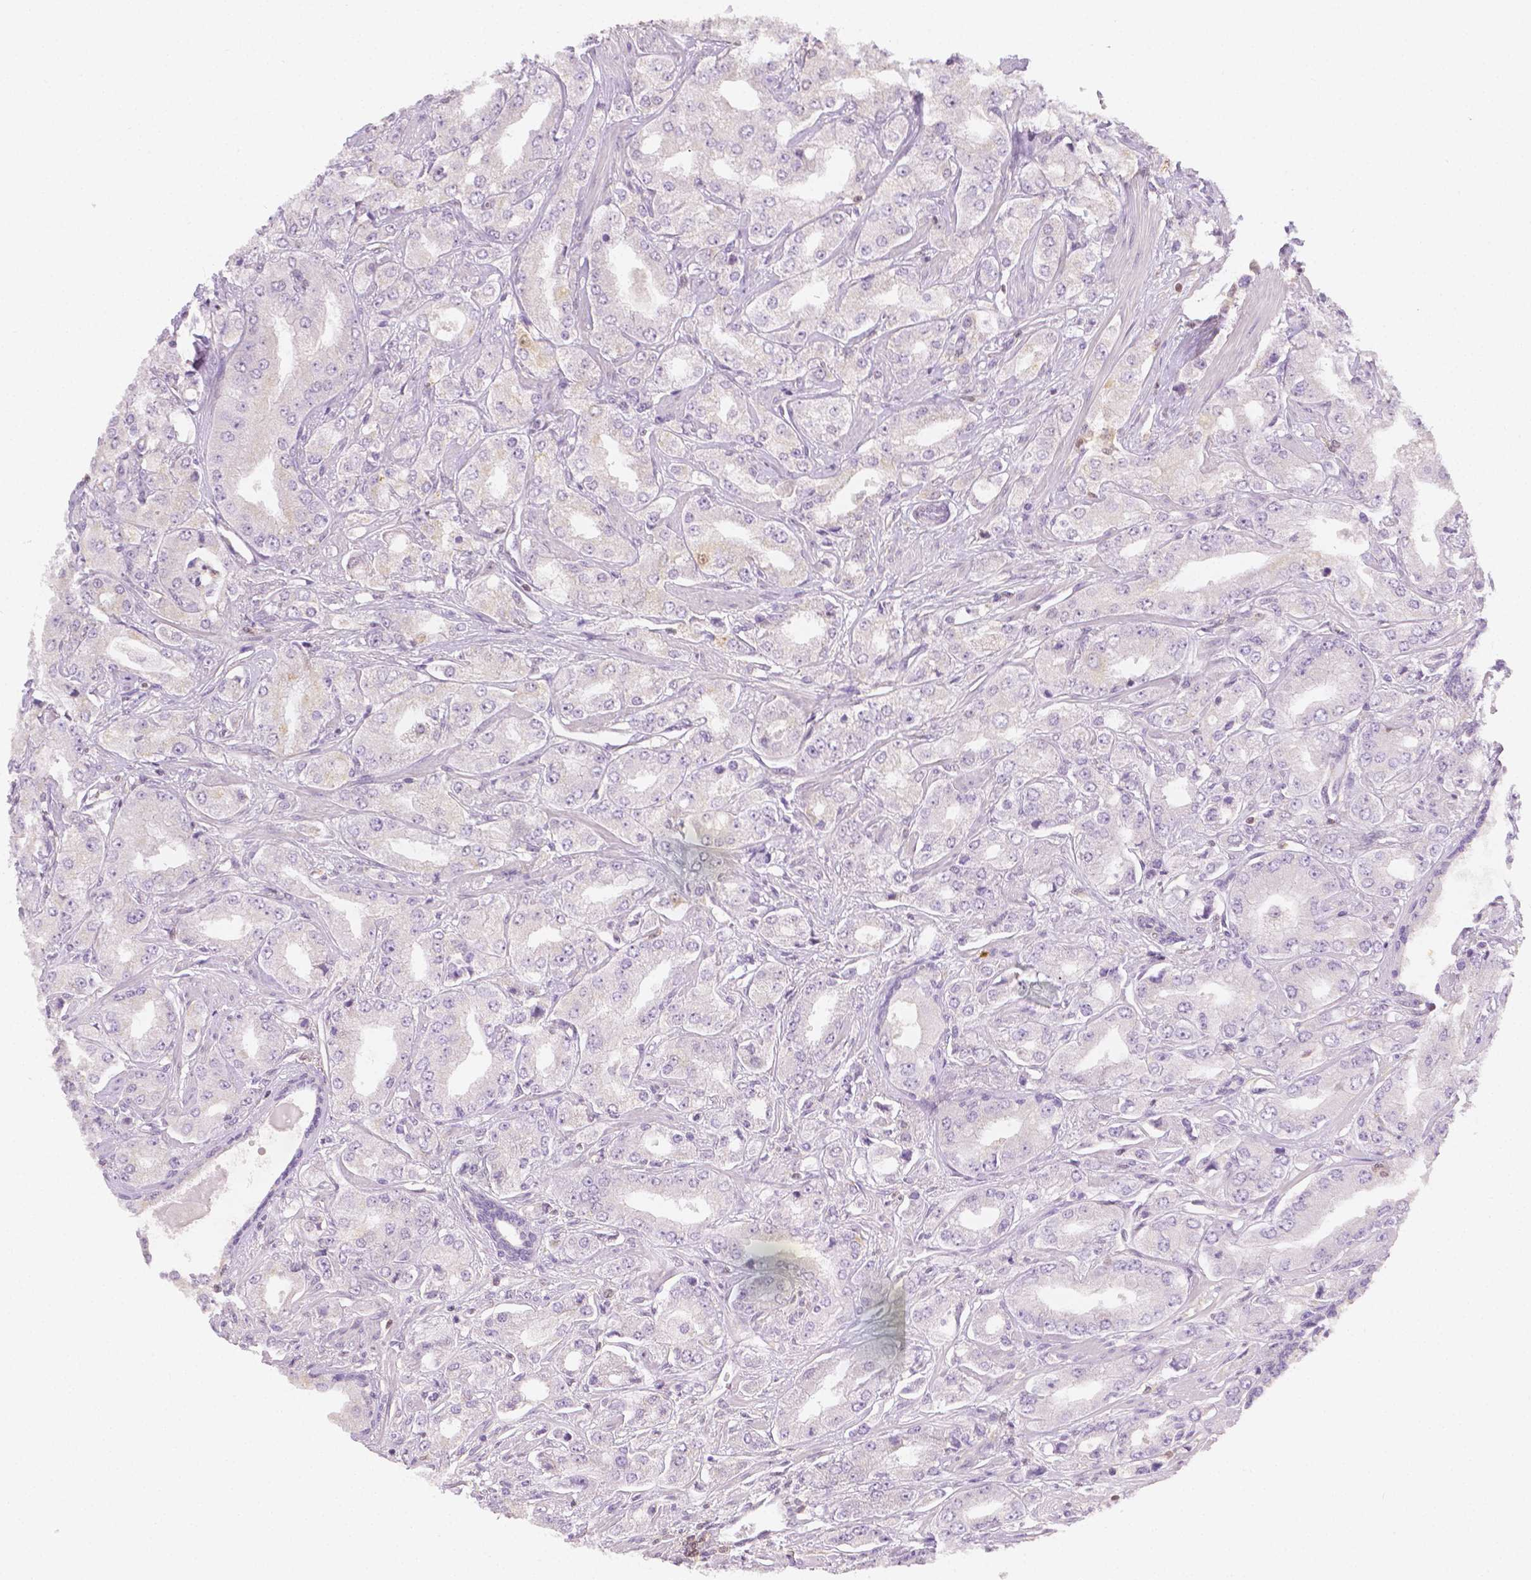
{"staining": {"intensity": "negative", "quantity": "none", "location": "none"}, "tissue": "prostate cancer", "cell_type": "Tumor cells", "image_type": "cancer", "snomed": [{"axis": "morphology", "description": "Adenocarcinoma, Low grade"}, {"axis": "topography", "description": "Prostate"}], "caption": "This is an immunohistochemistry histopathology image of human low-grade adenocarcinoma (prostate). There is no positivity in tumor cells.", "gene": "SGTB", "patient": {"sex": "male", "age": 60}}